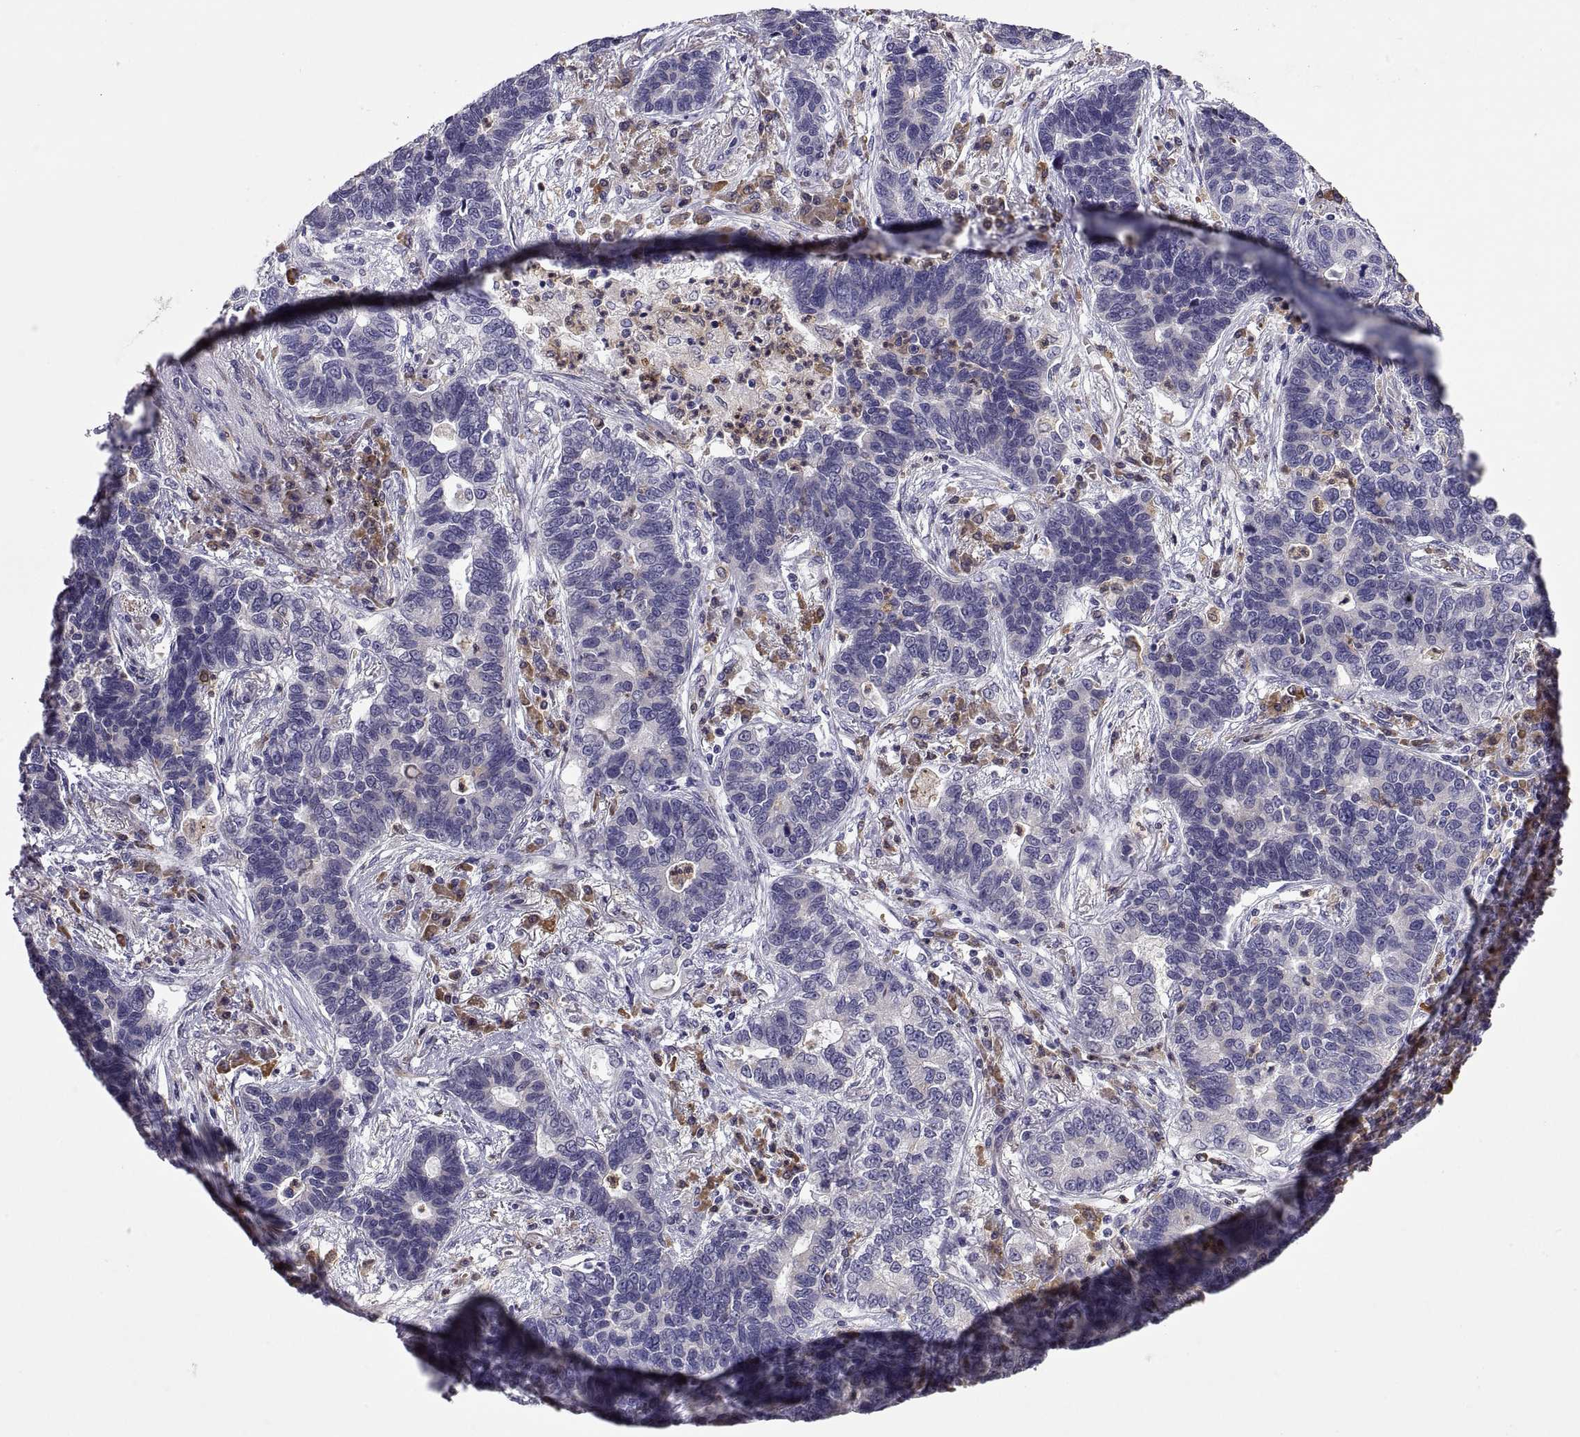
{"staining": {"intensity": "negative", "quantity": "none", "location": "none"}, "tissue": "lung cancer", "cell_type": "Tumor cells", "image_type": "cancer", "snomed": [{"axis": "morphology", "description": "Adenocarcinoma, NOS"}, {"axis": "topography", "description": "Lung"}], "caption": "Image shows no significant protein expression in tumor cells of lung cancer. The staining was performed using DAB to visualize the protein expression in brown, while the nuclei were stained in blue with hematoxylin (Magnification: 20x).", "gene": "DOK3", "patient": {"sex": "female", "age": 57}}